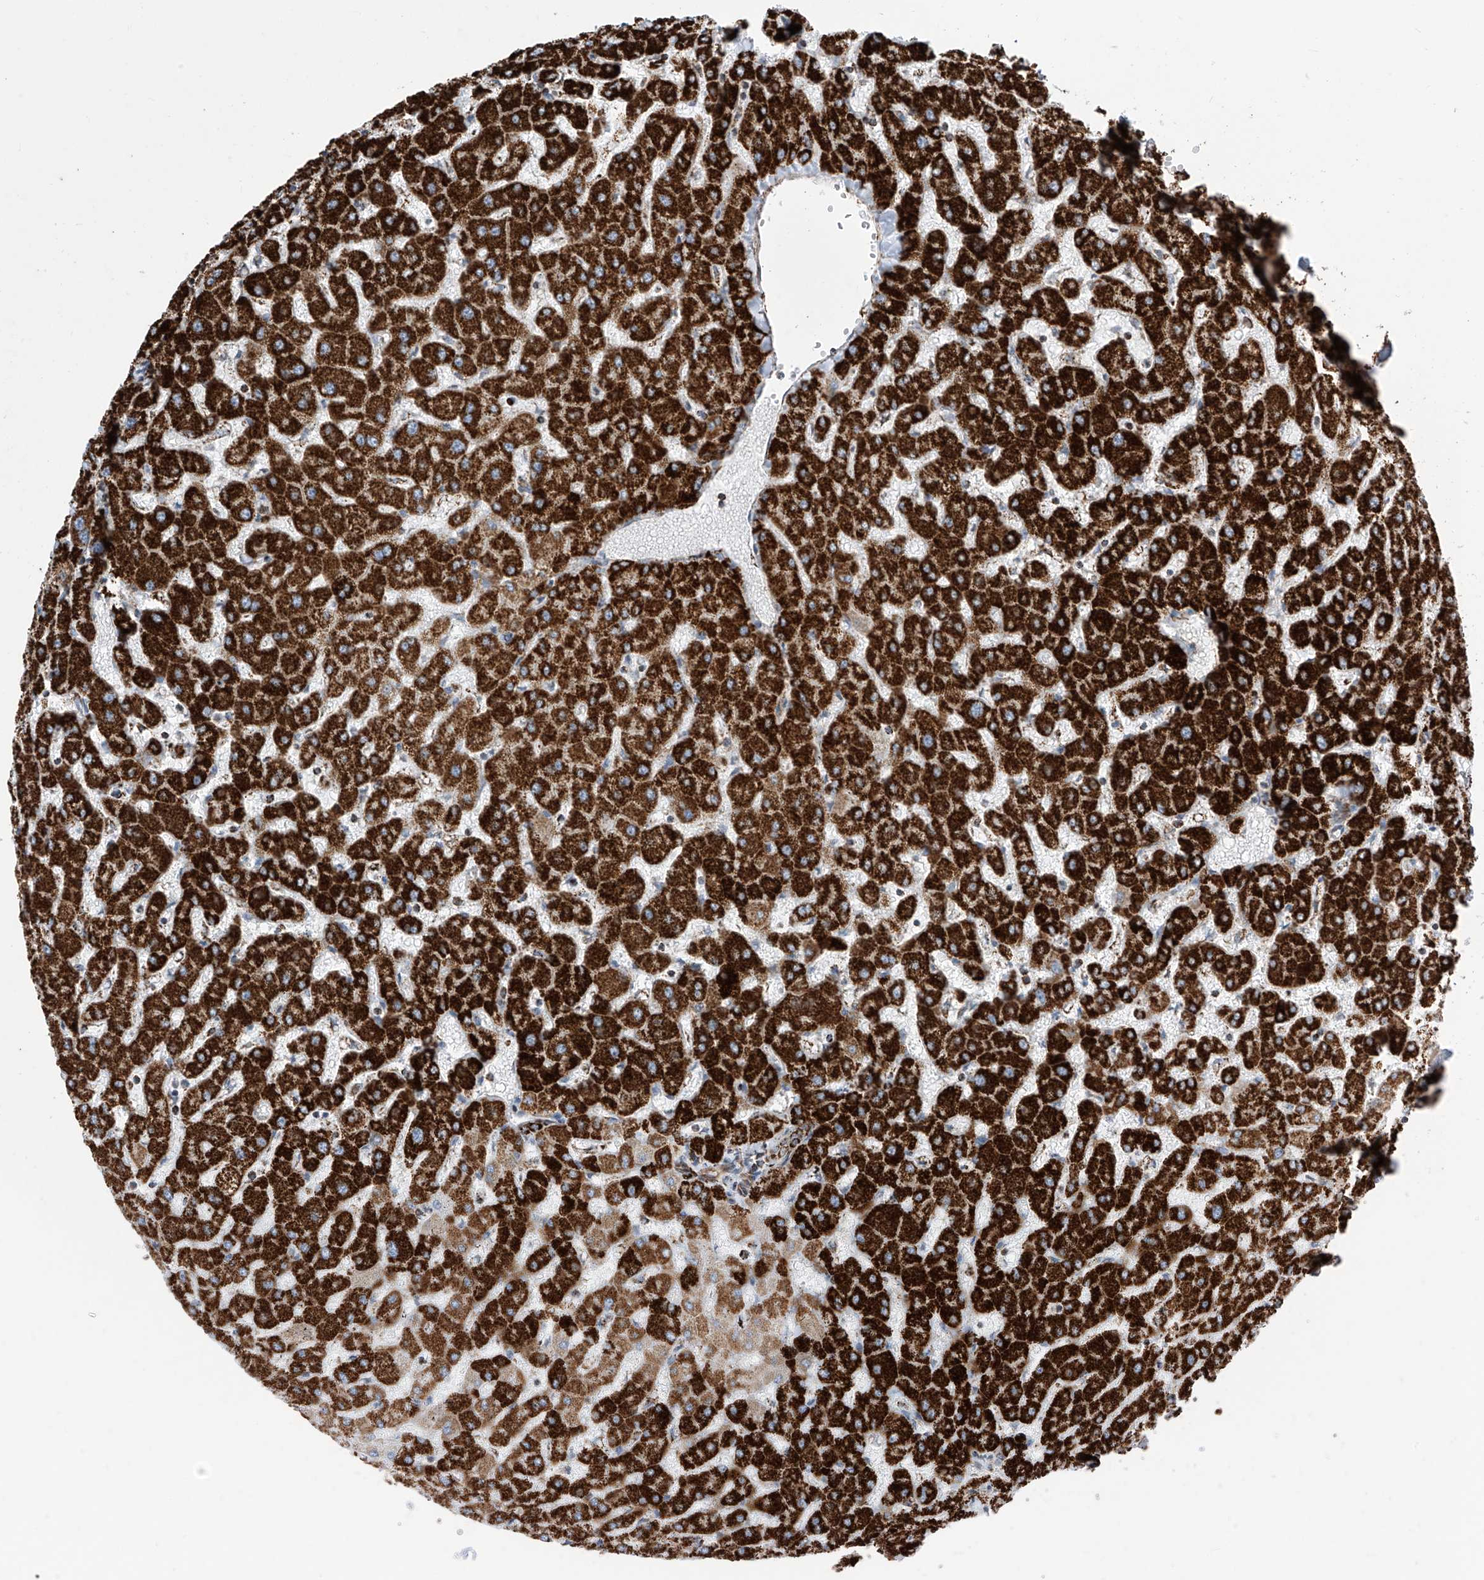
{"staining": {"intensity": "strong", "quantity": ">75%", "location": "cytoplasmic/membranous"}, "tissue": "liver", "cell_type": "Cholangiocytes", "image_type": "normal", "snomed": [{"axis": "morphology", "description": "Normal tissue, NOS"}, {"axis": "topography", "description": "Liver"}], "caption": "Protein staining displays strong cytoplasmic/membranous expression in about >75% of cholangiocytes in unremarkable liver. The staining is performed using DAB brown chromogen to label protein expression. The nuclei are counter-stained blue using hematoxylin.", "gene": "COX5B", "patient": {"sex": "female", "age": 63}}